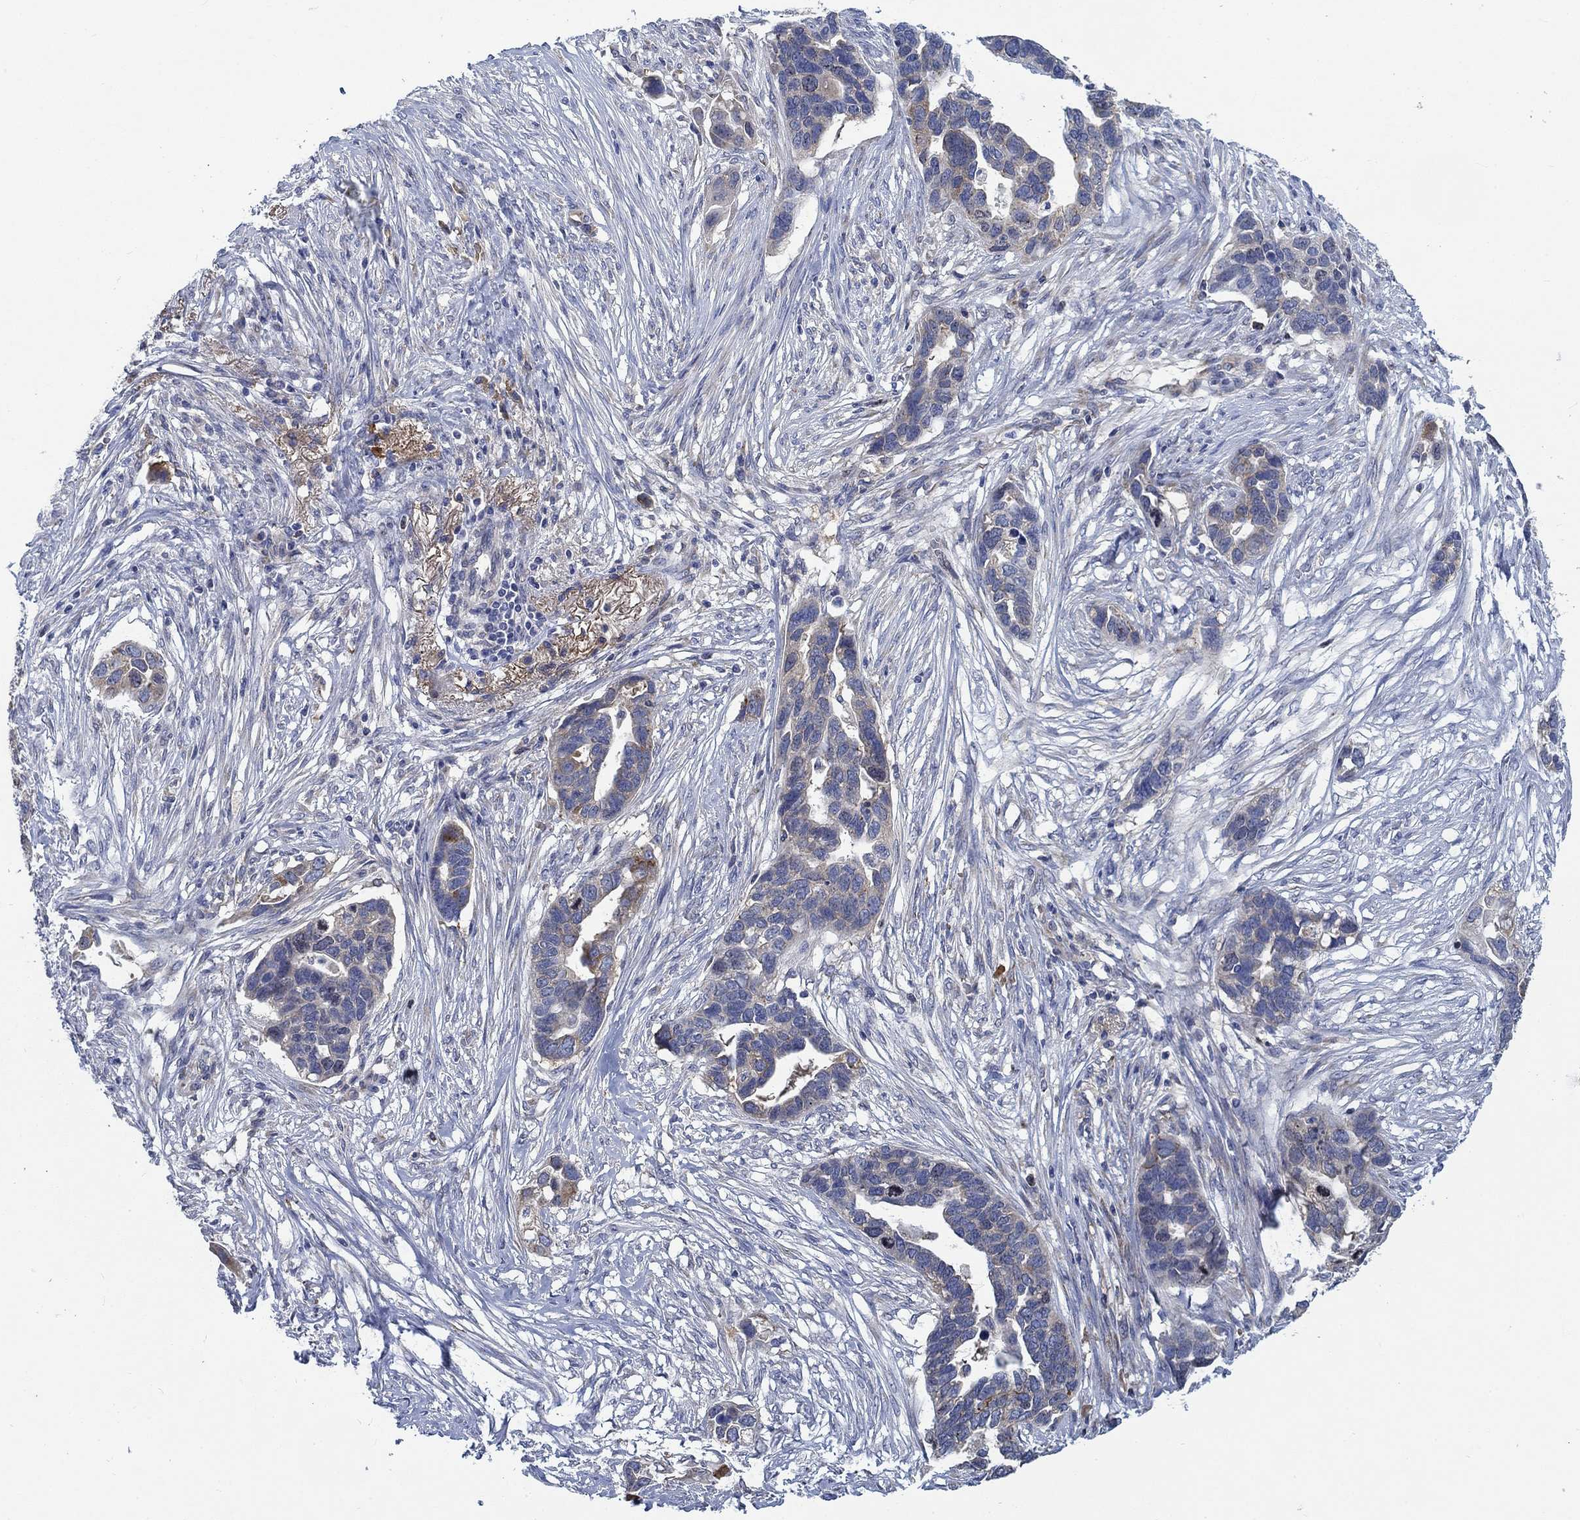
{"staining": {"intensity": "weak", "quantity": "<25%", "location": "cytoplasmic/membranous"}, "tissue": "ovarian cancer", "cell_type": "Tumor cells", "image_type": "cancer", "snomed": [{"axis": "morphology", "description": "Cystadenocarcinoma, serous, NOS"}, {"axis": "topography", "description": "Ovary"}], "caption": "DAB (3,3'-diaminobenzidine) immunohistochemical staining of ovarian serous cystadenocarcinoma exhibits no significant staining in tumor cells. (Stains: DAB immunohistochemistry (IHC) with hematoxylin counter stain, Microscopy: brightfield microscopy at high magnification).", "gene": "MMP24", "patient": {"sex": "female", "age": 54}}